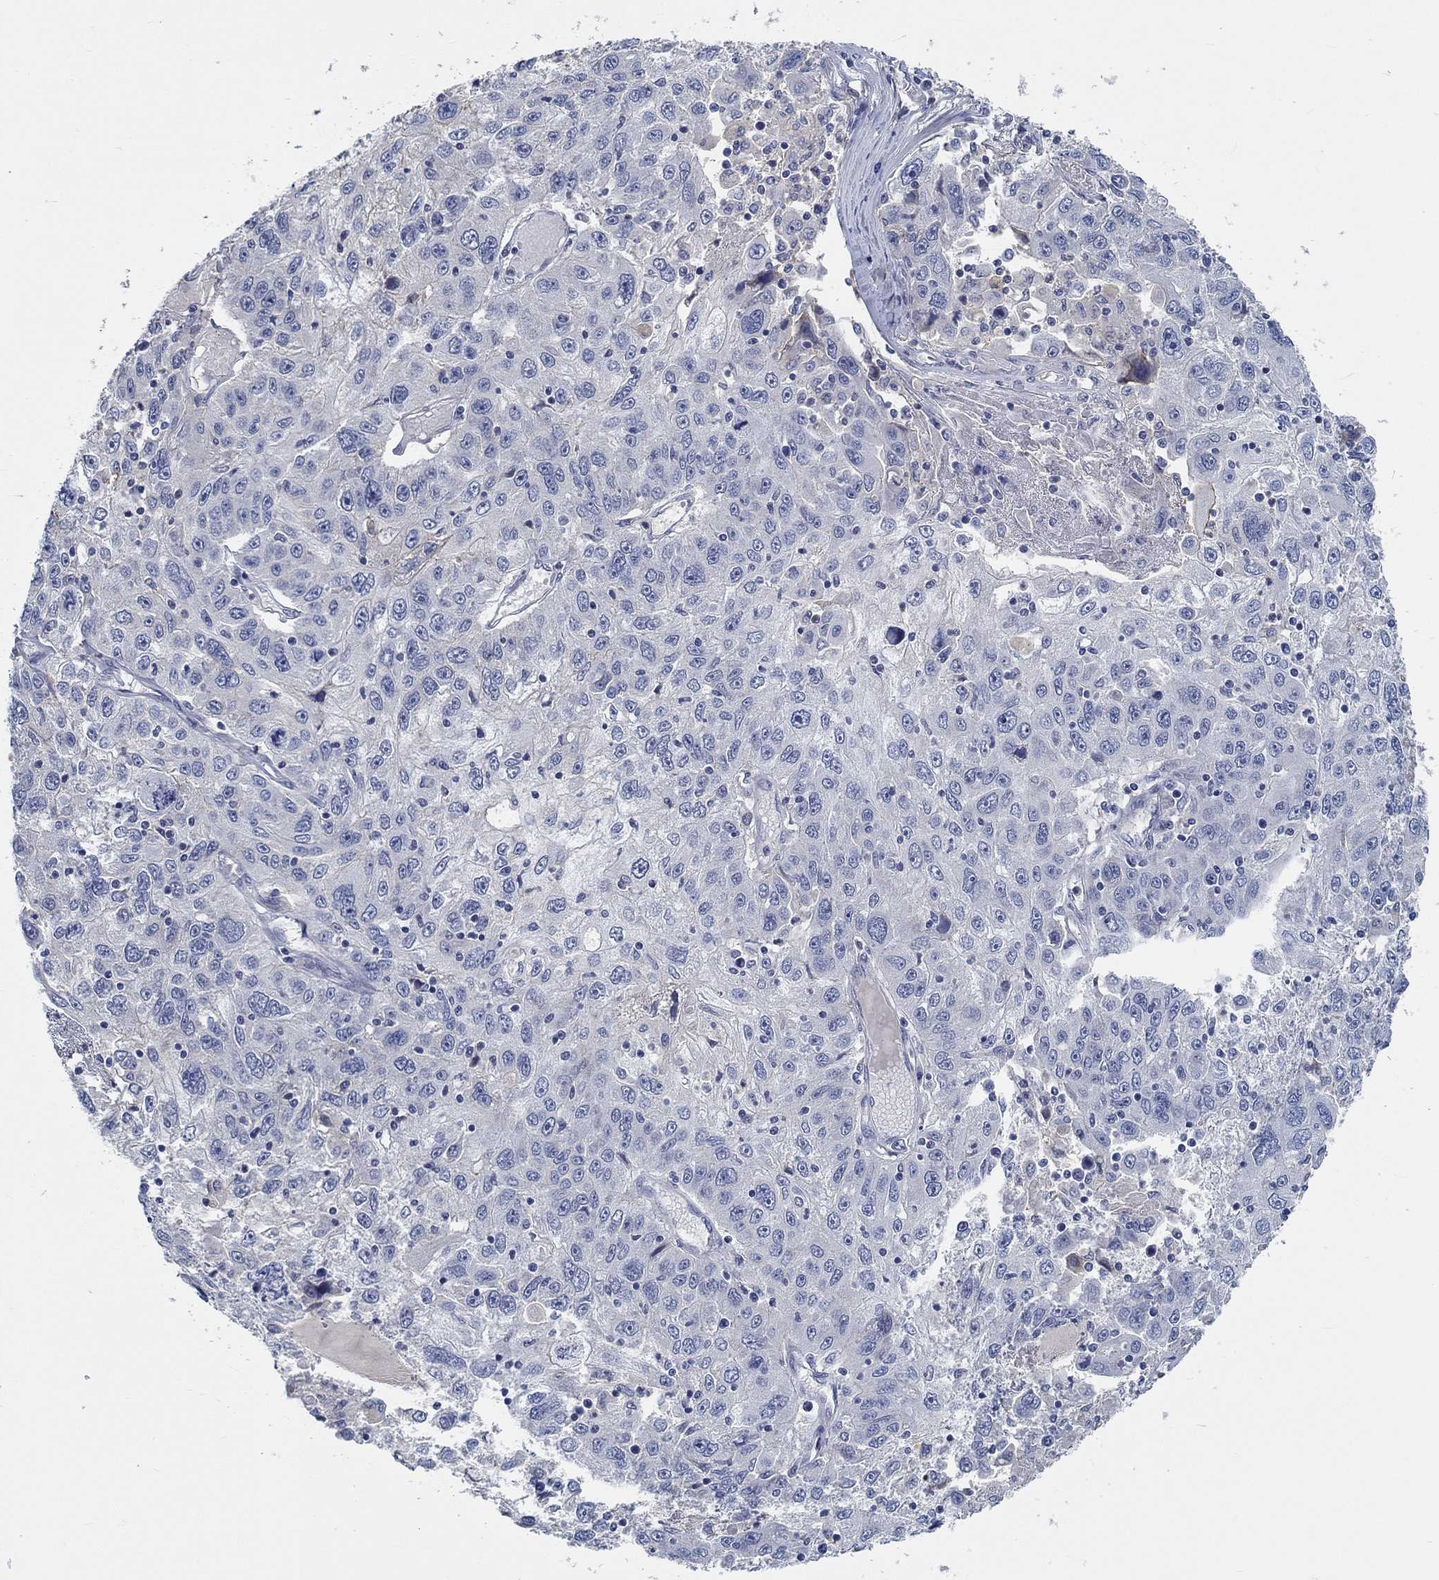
{"staining": {"intensity": "negative", "quantity": "none", "location": "none"}, "tissue": "stomach cancer", "cell_type": "Tumor cells", "image_type": "cancer", "snomed": [{"axis": "morphology", "description": "Adenocarcinoma, NOS"}, {"axis": "topography", "description": "Stomach"}], "caption": "The immunohistochemistry micrograph has no significant positivity in tumor cells of stomach cancer (adenocarcinoma) tissue. (Stains: DAB IHC with hematoxylin counter stain, Microscopy: brightfield microscopy at high magnification).", "gene": "MYBPC1", "patient": {"sex": "male", "age": 56}}